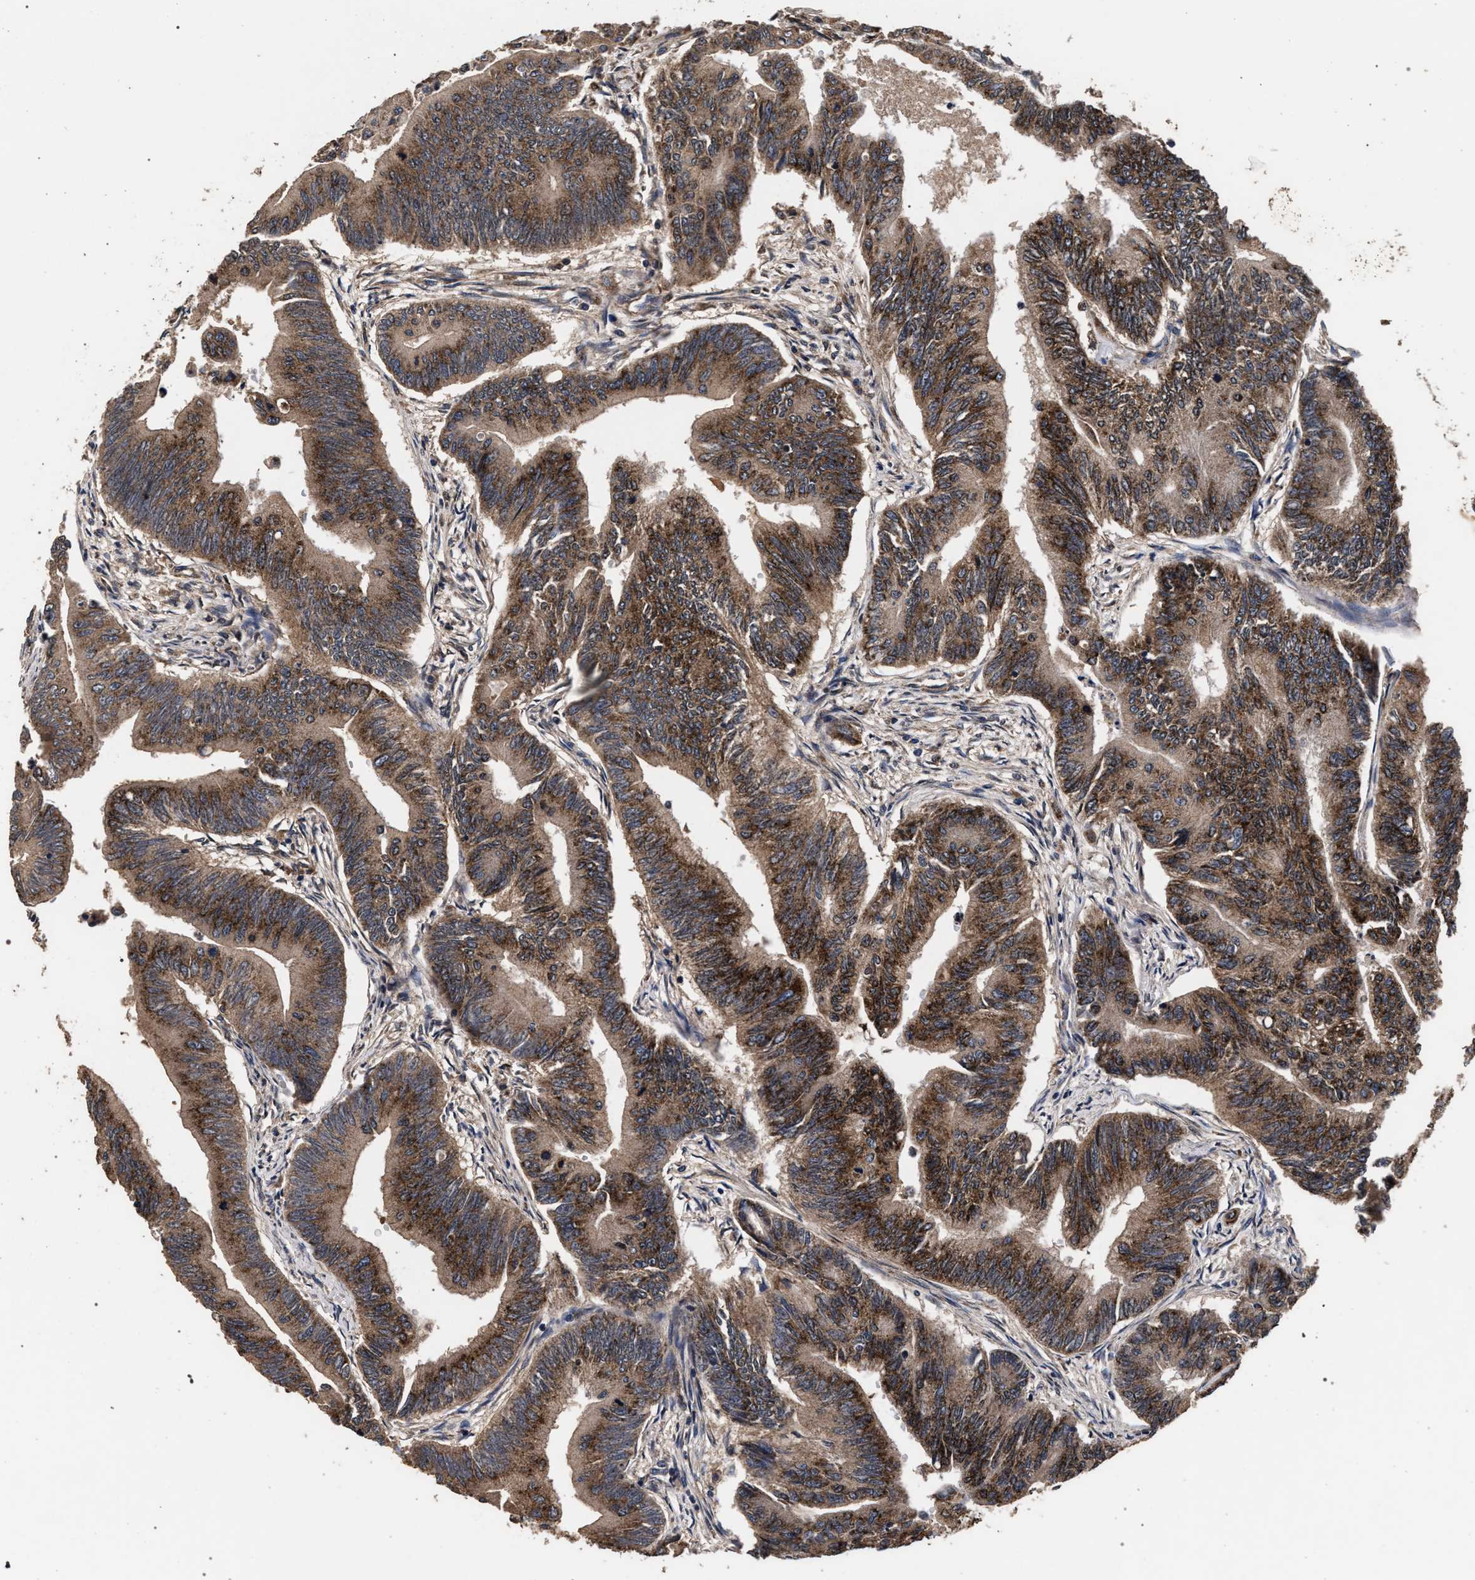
{"staining": {"intensity": "moderate", "quantity": ">75%", "location": "cytoplasmic/membranous"}, "tissue": "colorectal cancer", "cell_type": "Tumor cells", "image_type": "cancer", "snomed": [{"axis": "morphology", "description": "Adenoma, NOS"}, {"axis": "morphology", "description": "Adenocarcinoma, NOS"}, {"axis": "topography", "description": "Colon"}], "caption": "Colorectal cancer (adenoma) tissue reveals moderate cytoplasmic/membranous staining in about >75% of tumor cells, visualized by immunohistochemistry.", "gene": "ACOX1", "patient": {"sex": "male", "age": 79}}